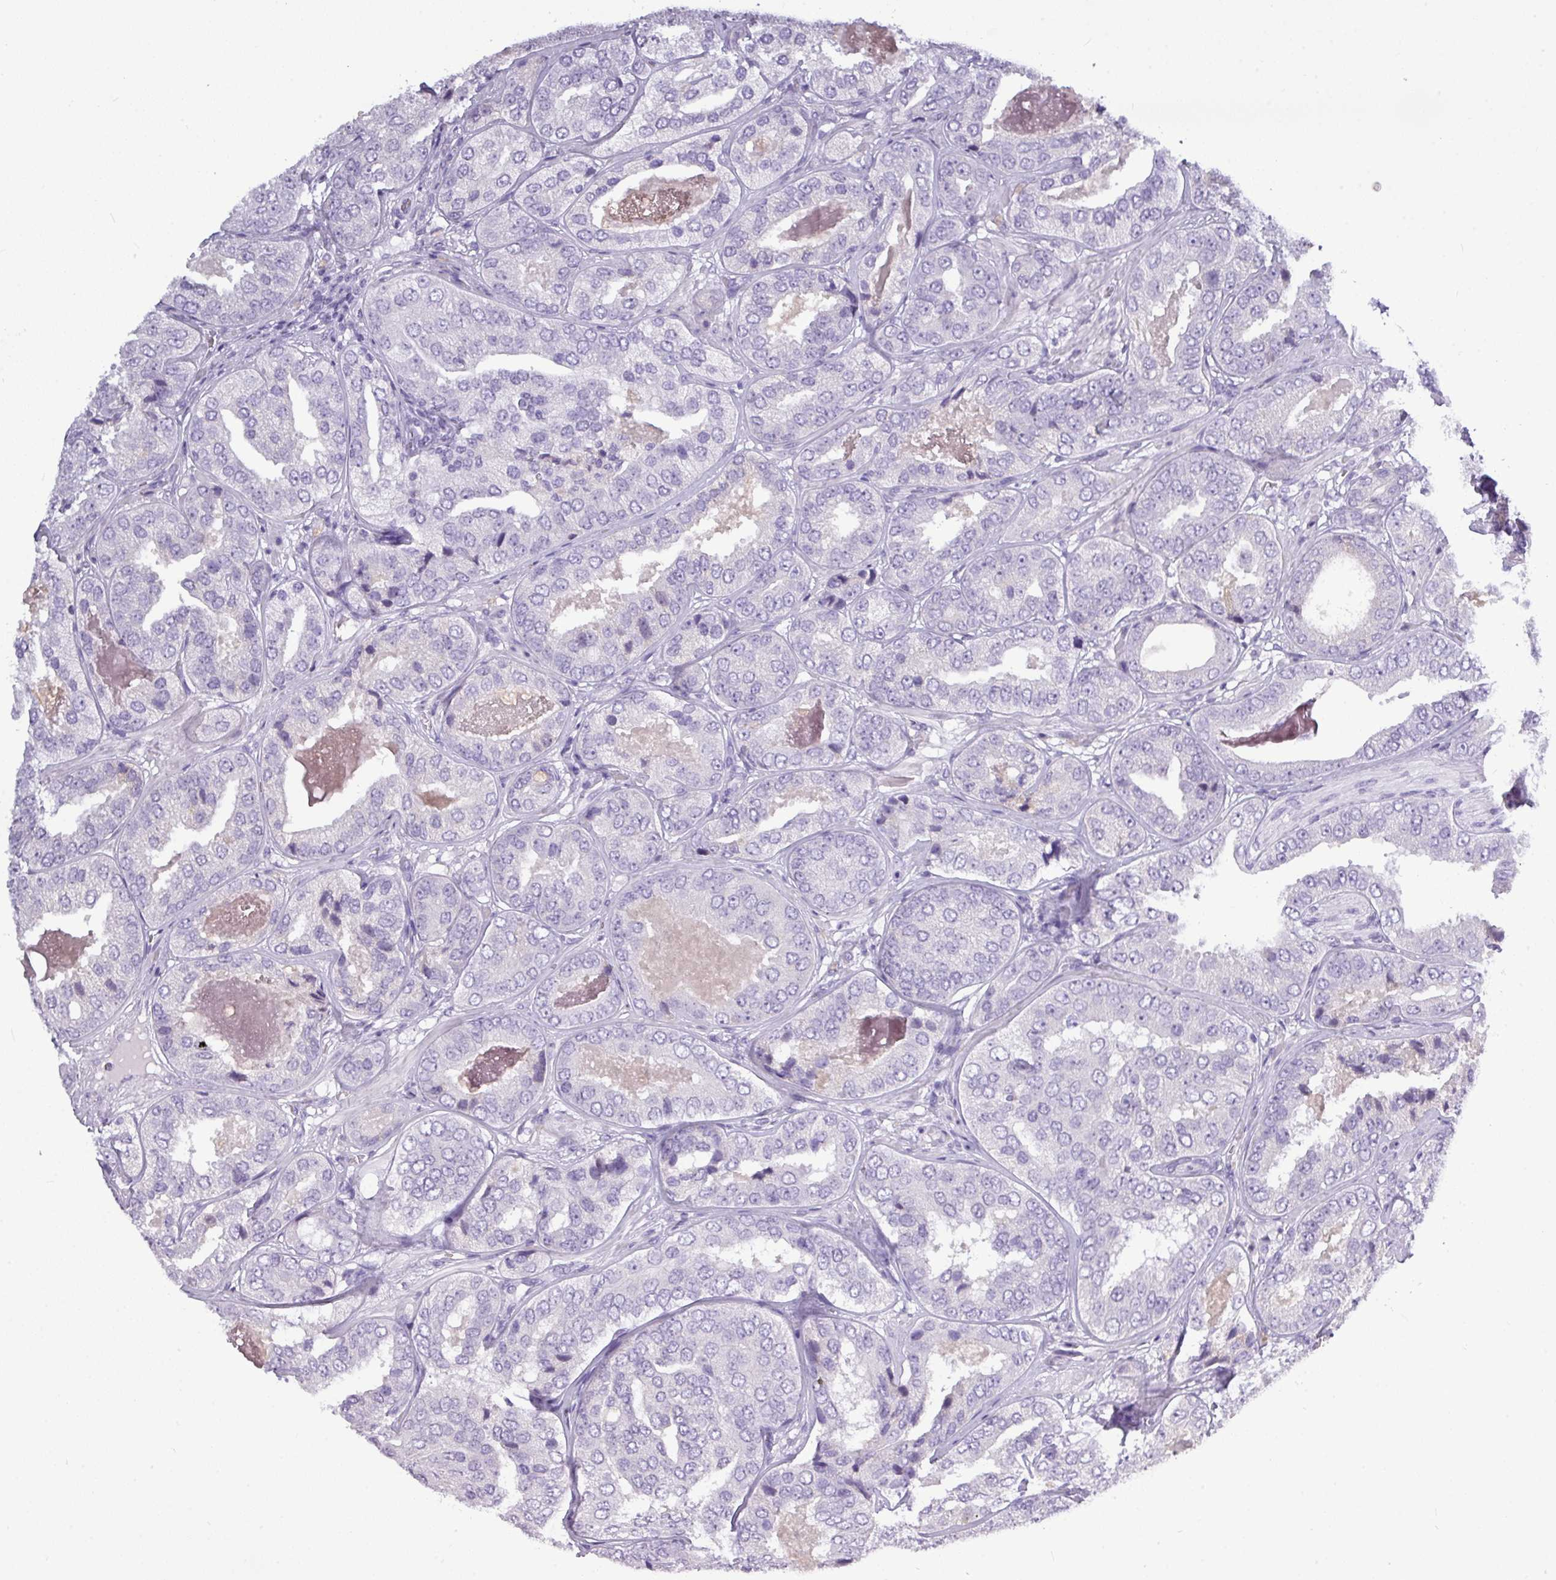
{"staining": {"intensity": "negative", "quantity": "none", "location": "none"}, "tissue": "prostate cancer", "cell_type": "Tumor cells", "image_type": "cancer", "snomed": [{"axis": "morphology", "description": "Adenocarcinoma, High grade"}, {"axis": "topography", "description": "Prostate"}], "caption": "This is an immunohistochemistry histopathology image of prostate cancer (adenocarcinoma (high-grade)). There is no positivity in tumor cells.", "gene": "TMEM91", "patient": {"sex": "male", "age": 63}}